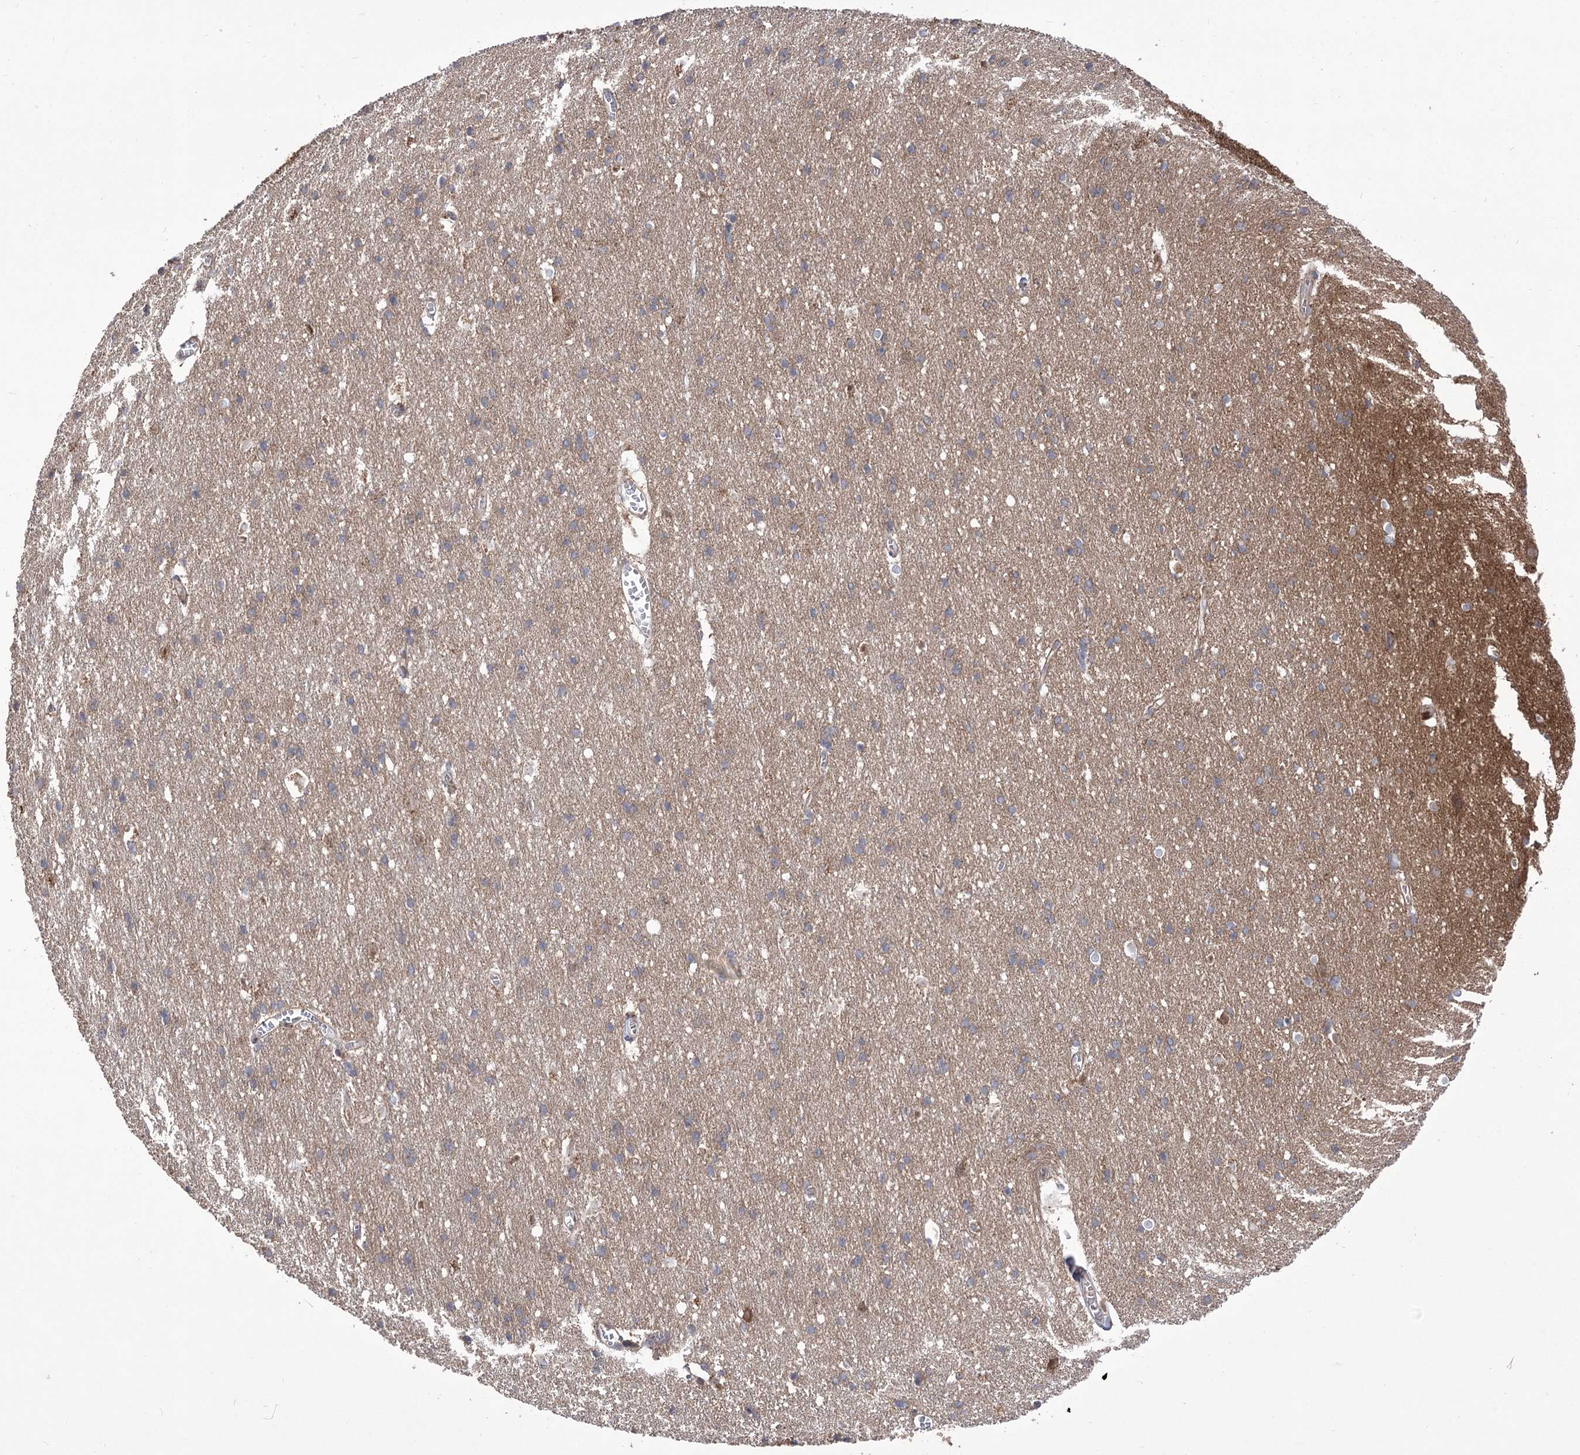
{"staining": {"intensity": "weak", "quantity": ">75%", "location": "cytoplasmic/membranous"}, "tissue": "cerebral cortex", "cell_type": "Endothelial cells", "image_type": "normal", "snomed": [{"axis": "morphology", "description": "Normal tissue, NOS"}, {"axis": "topography", "description": "Cerebral cortex"}], "caption": "A brown stain labels weak cytoplasmic/membranous staining of a protein in endothelial cells of benign human cerebral cortex.", "gene": "XYLB", "patient": {"sex": "male", "age": 54}}